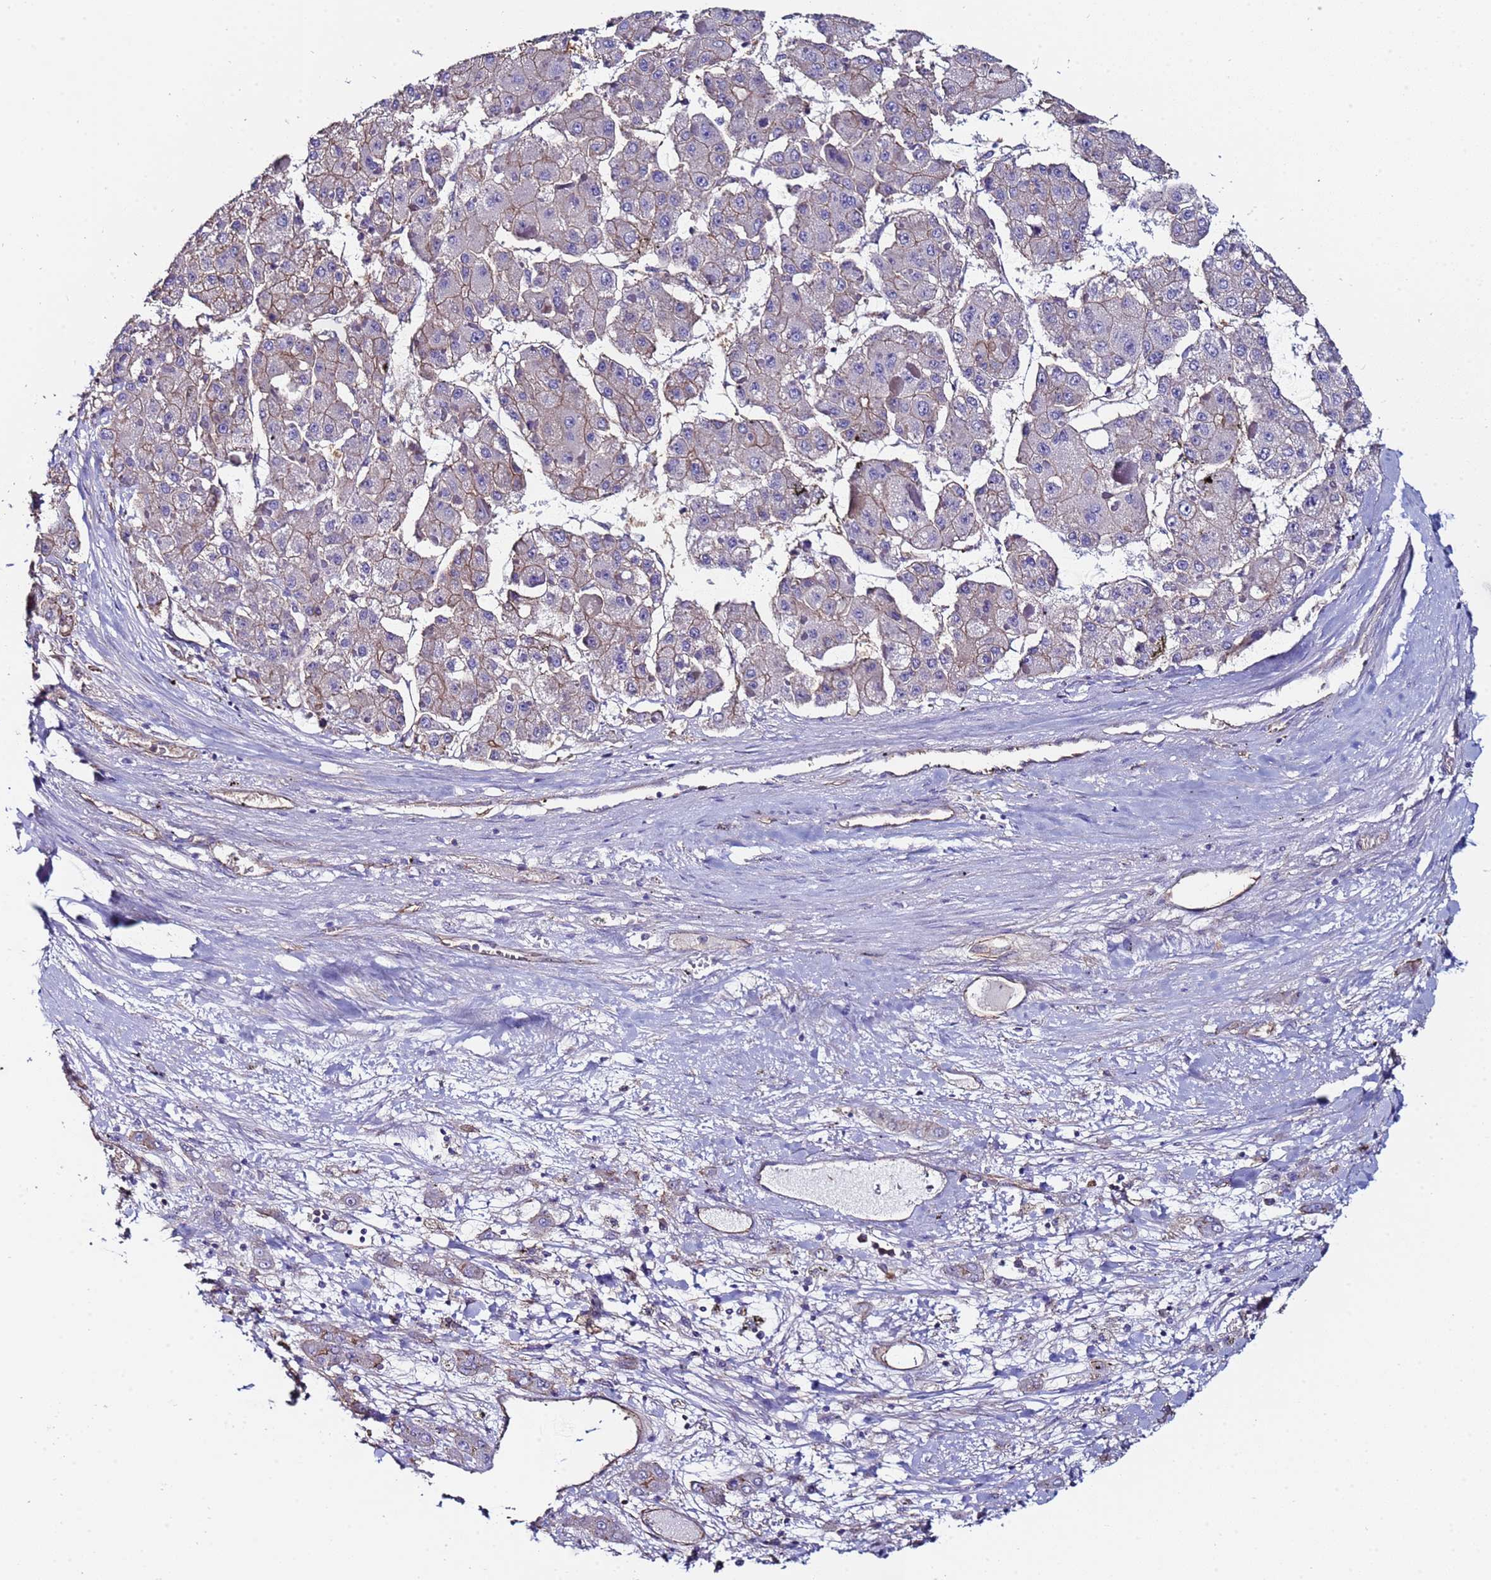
{"staining": {"intensity": "weak", "quantity": "25%-75%", "location": "cytoplasmic/membranous"}, "tissue": "liver cancer", "cell_type": "Tumor cells", "image_type": "cancer", "snomed": [{"axis": "morphology", "description": "Carcinoma, Hepatocellular, NOS"}, {"axis": "topography", "description": "Liver"}], "caption": "Hepatocellular carcinoma (liver) stained for a protein reveals weak cytoplasmic/membranous positivity in tumor cells.", "gene": "ZNF248", "patient": {"sex": "female", "age": 73}}